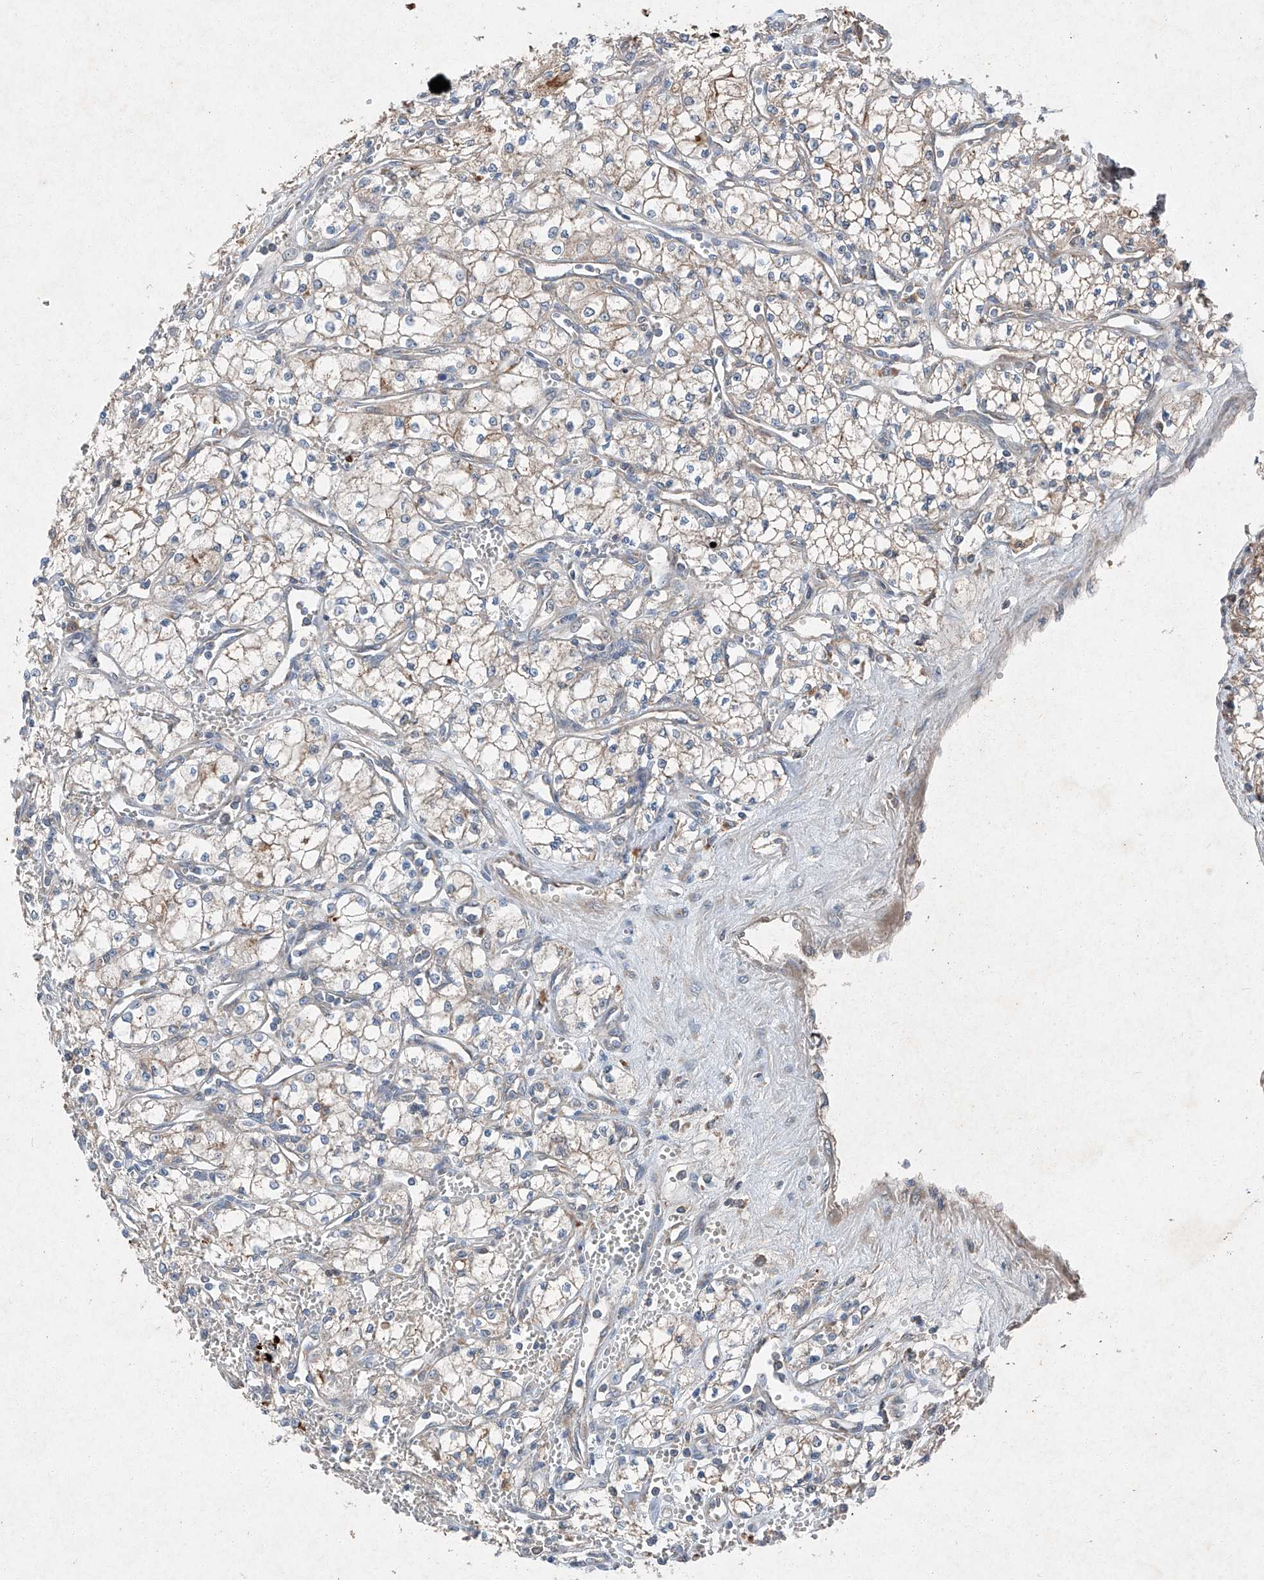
{"staining": {"intensity": "weak", "quantity": "25%-75%", "location": "cytoplasmic/membranous"}, "tissue": "renal cancer", "cell_type": "Tumor cells", "image_type": "cancer", "snomed": [{"axis": "morphology", "description": "Adenocarcinoma, NOS"}, {"axis": "topography", "description": "Kidney"}], "caption": "Weak cytoplasmic/membranous expression for a protein is appreciated in about 25%-75% of tumor cells of renal cancer using immunohistochemistry (IHC).", "gene": "RUSC1", "patient": {"sex": "male", "age": 59}}